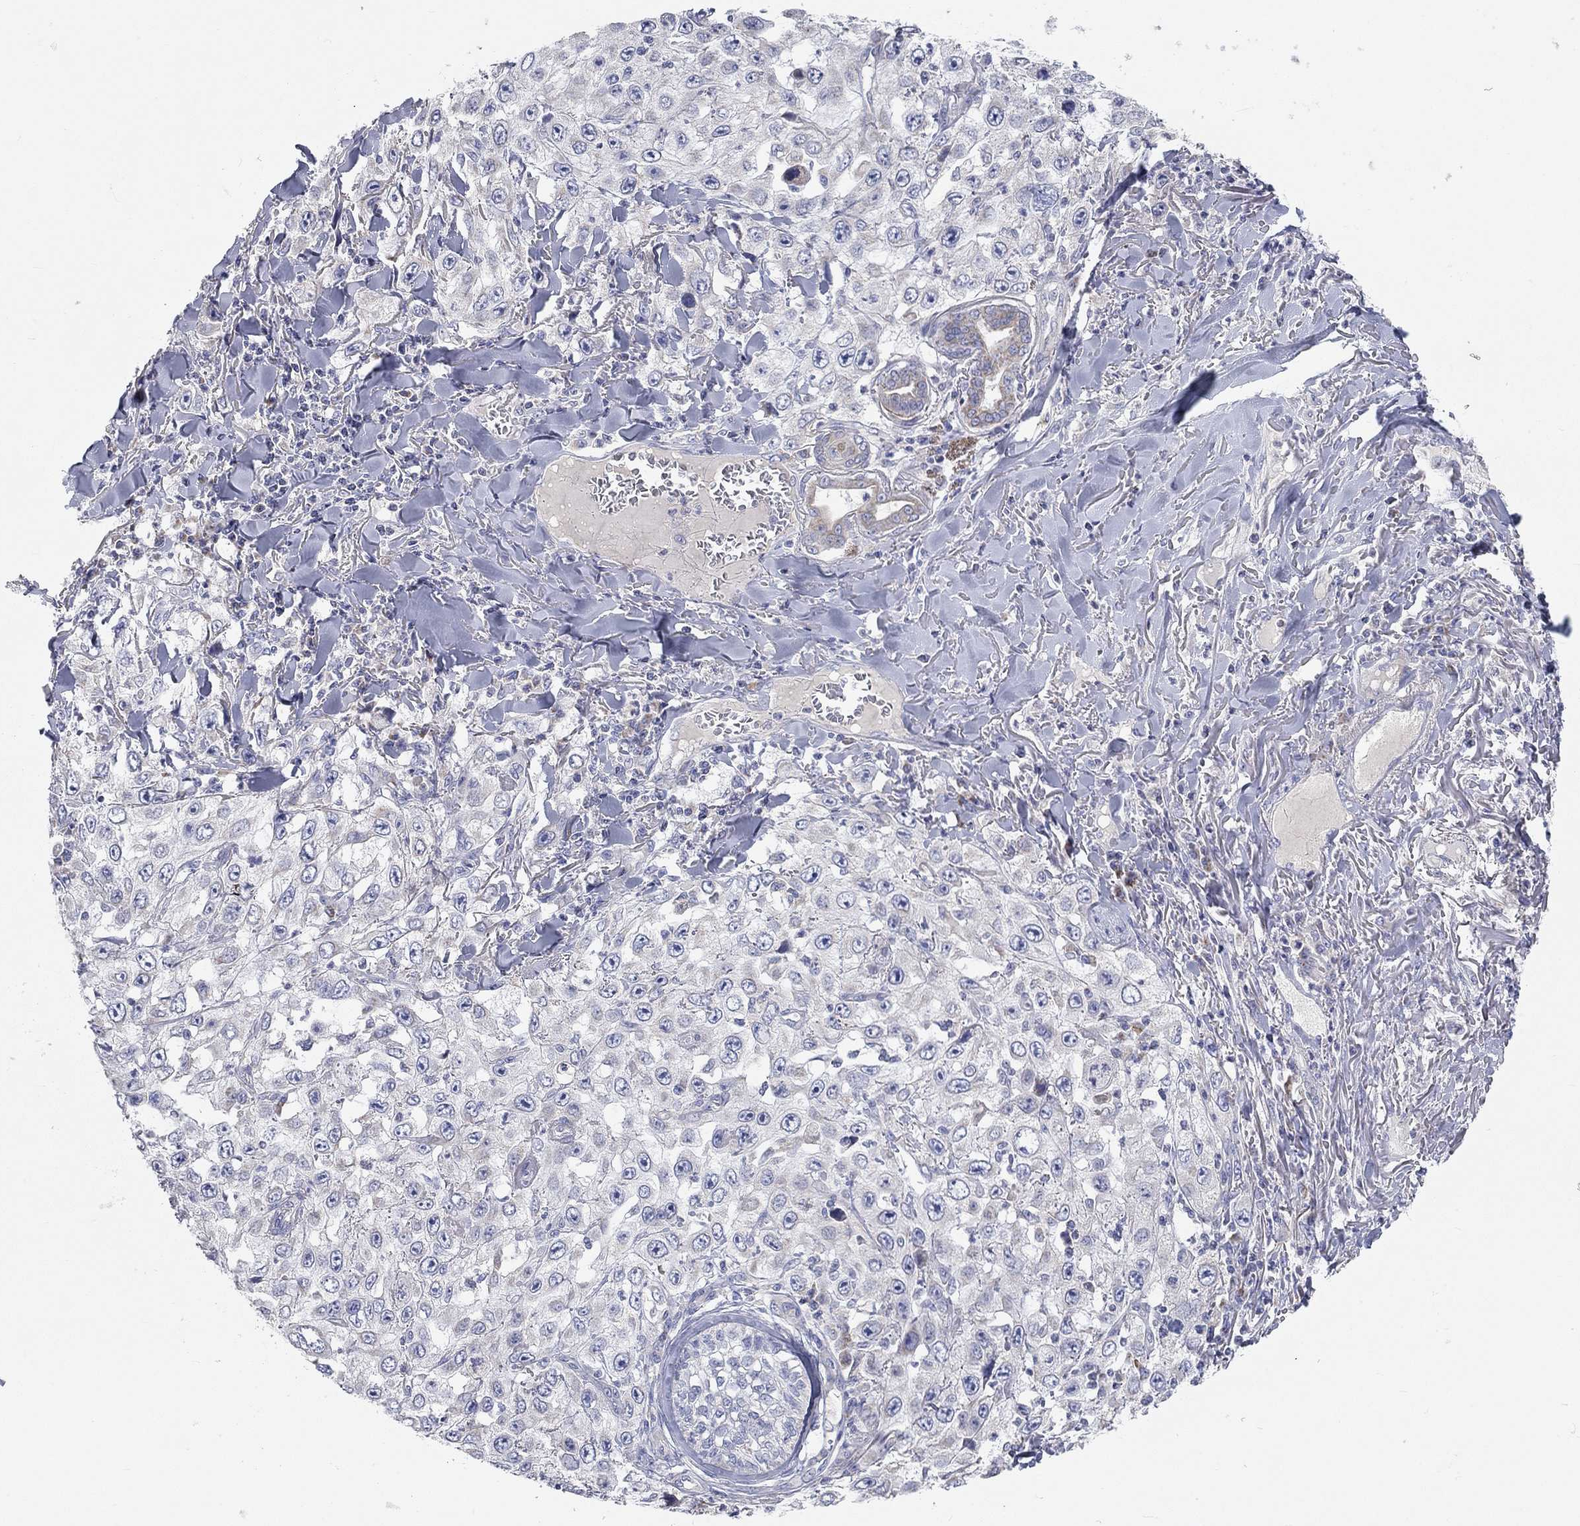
{"staining": {"intensity": "negative", "quantity": "none", "location": "none"}, "tissue": "skin cancer", "cell_type": "Tumor cells", "image_type": "cancer", "snomed": [{"axis": "morphology", "description": "Squamous cell carcinoma, NOS"}, {"axis": "topography", "description": "Skin"}], "caption": "Squamous cell carcinoma (skin) was stained to show a protein in brown. There is no significant expression in tumor cells.", "gene": "RCAN1", "patient": {"sex": "male", "age": 82}}